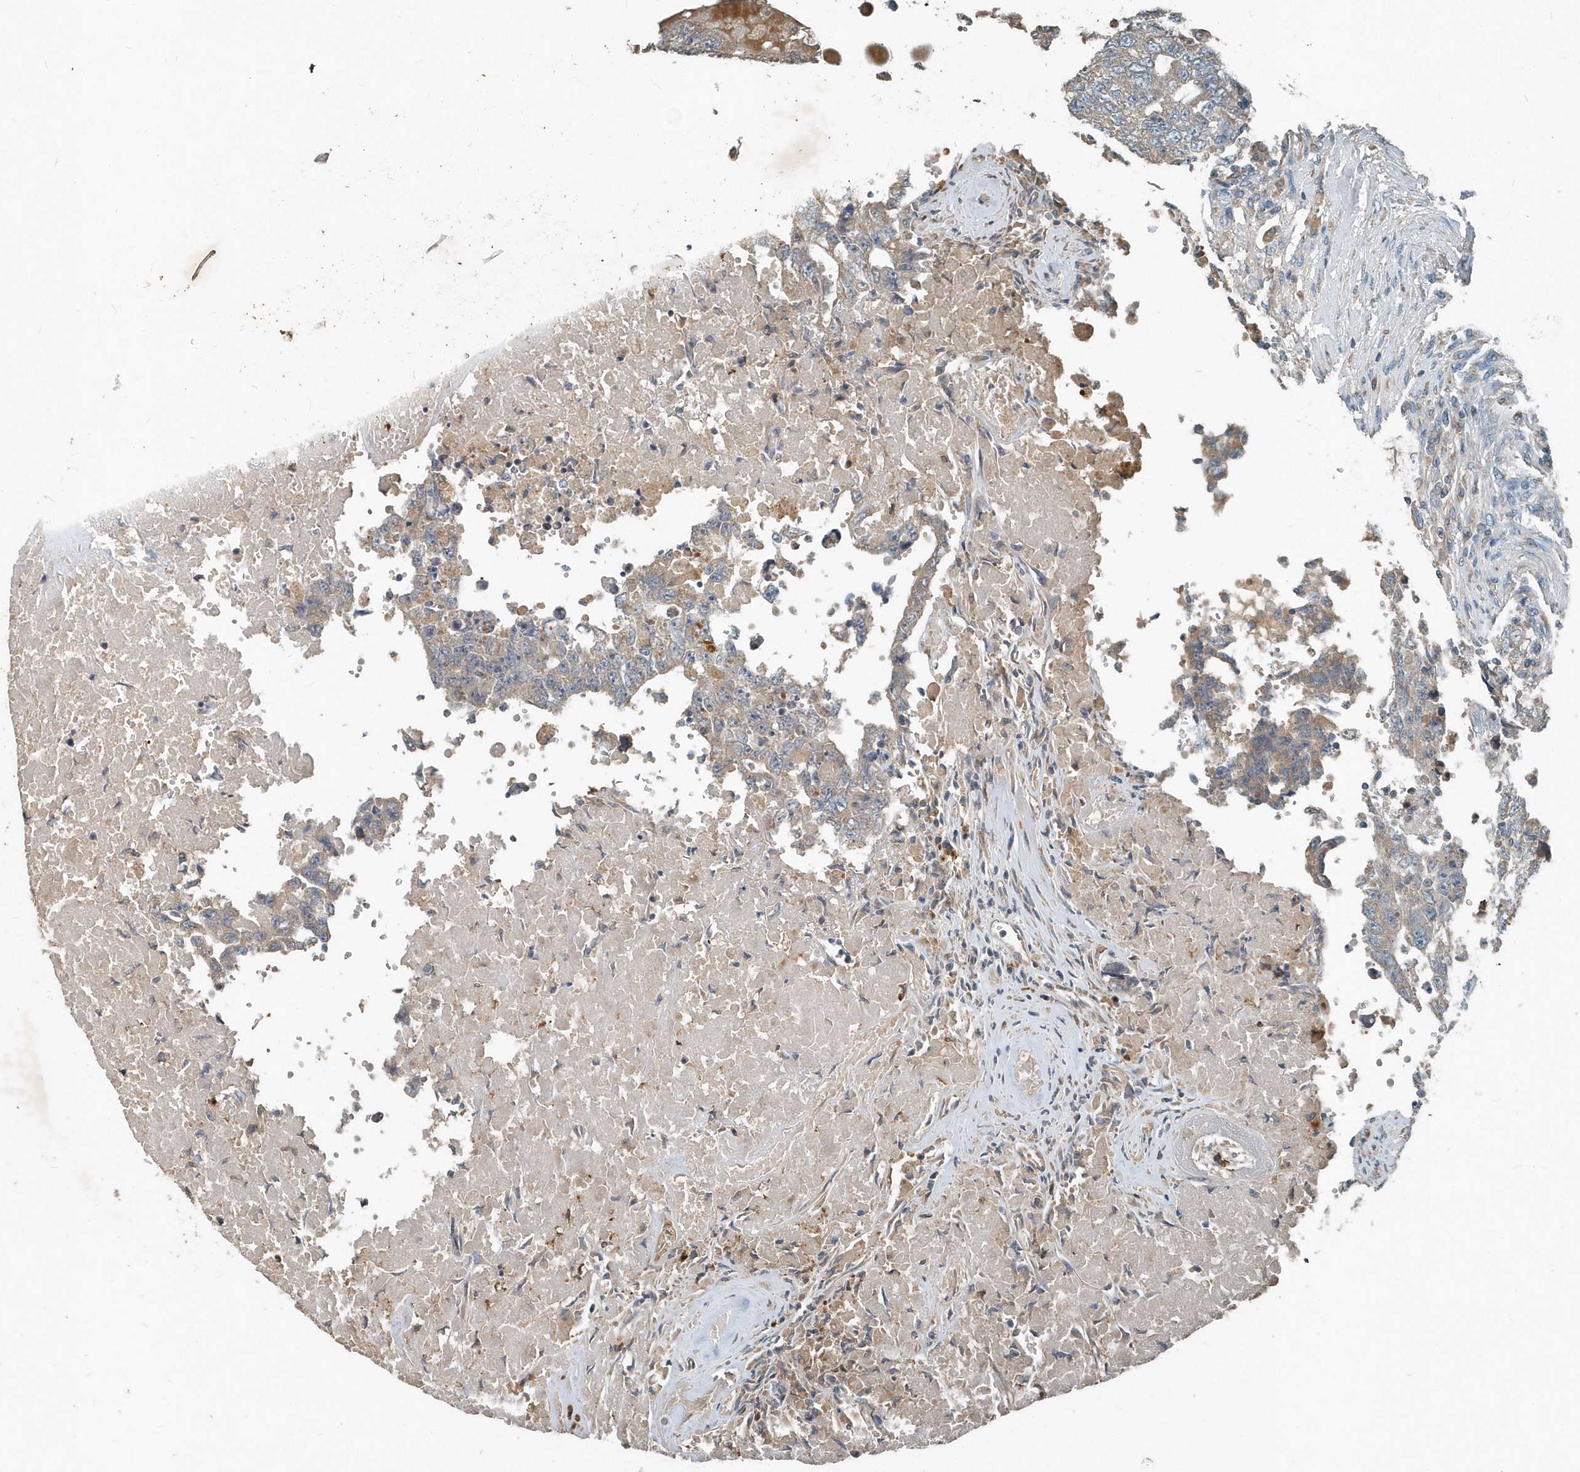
{"staining": {"intensity": "weak", "quantity": "<25%", "location": "cytoplasmic/membranous"}, "tissue": "testis cancer", "cell_type": "Tumor cells", "image_type": "cancer", "snomed": [{"axis": "morphology", "description": "Seminoma, NOS"}, {"axis": "morphology", "description": "Carcinoma, Embryonal, NOS"}, {"axis": "topography", "description": "Testis"}], "caption": "There is no significant staining in tumor cells of testis cancer.", "gene": "SCFD2", "patient": {"sex": "male", "age": 43}}